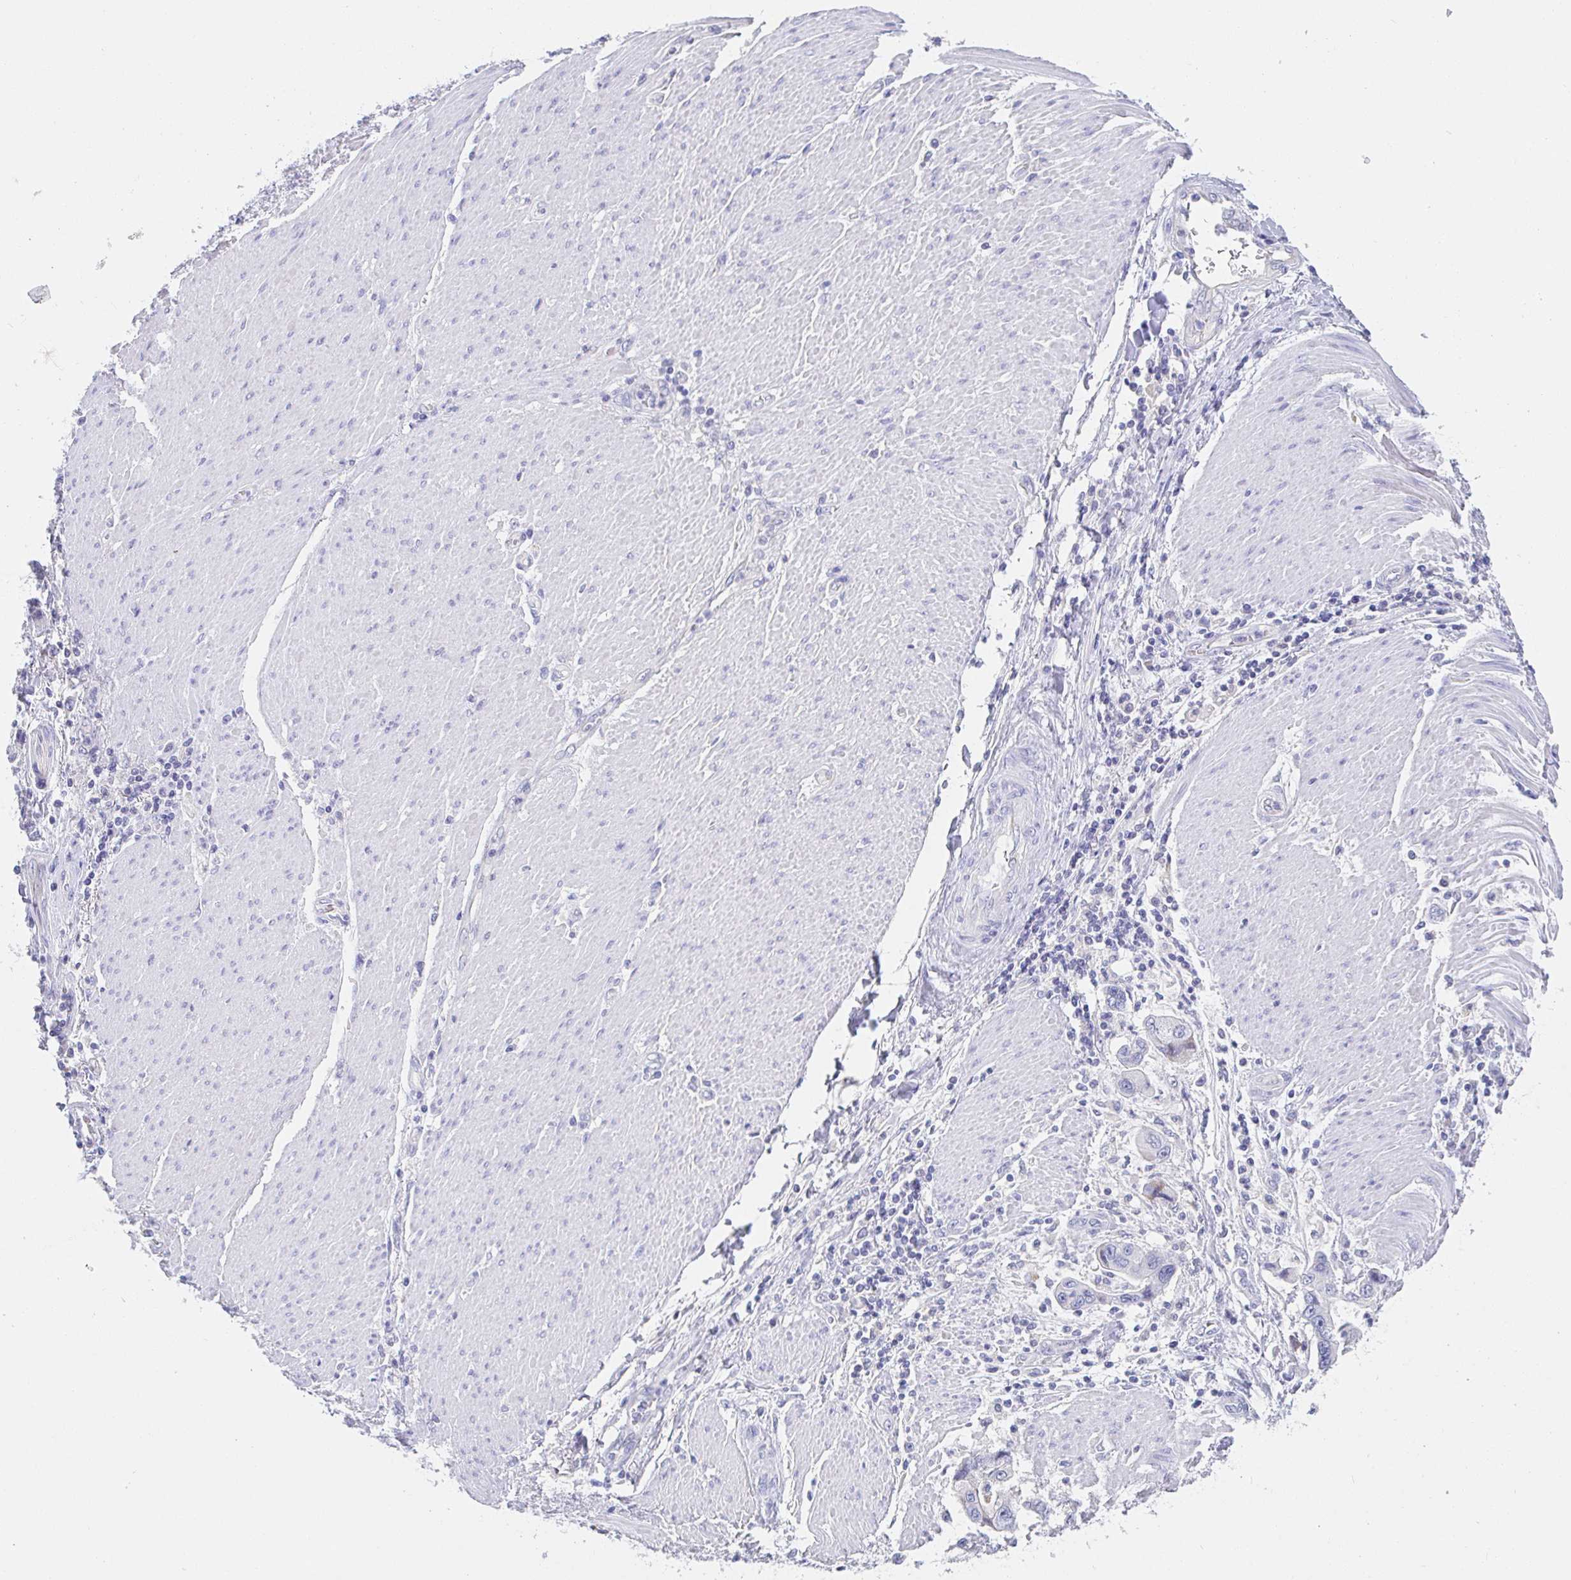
{"staining": {"intensity": "negative", "quantity": "none", "location": "none"}, "tissue": "stomach cancer", "cell_type": "Tumor cells", "image_type": "cancer", "snomed": [{"axis": "morphology", "description": "Adenocarcinoma, NOS"}, {"axis": "topography", "description": "Pancreas"}, {"axis": "topography", "description": "Stomach, upper"}], "caption": "There is no significant expression in tumor cells of stomach cancer.", "gene": "PDE6B", "patient": {"sex": "male", "age": 77}}